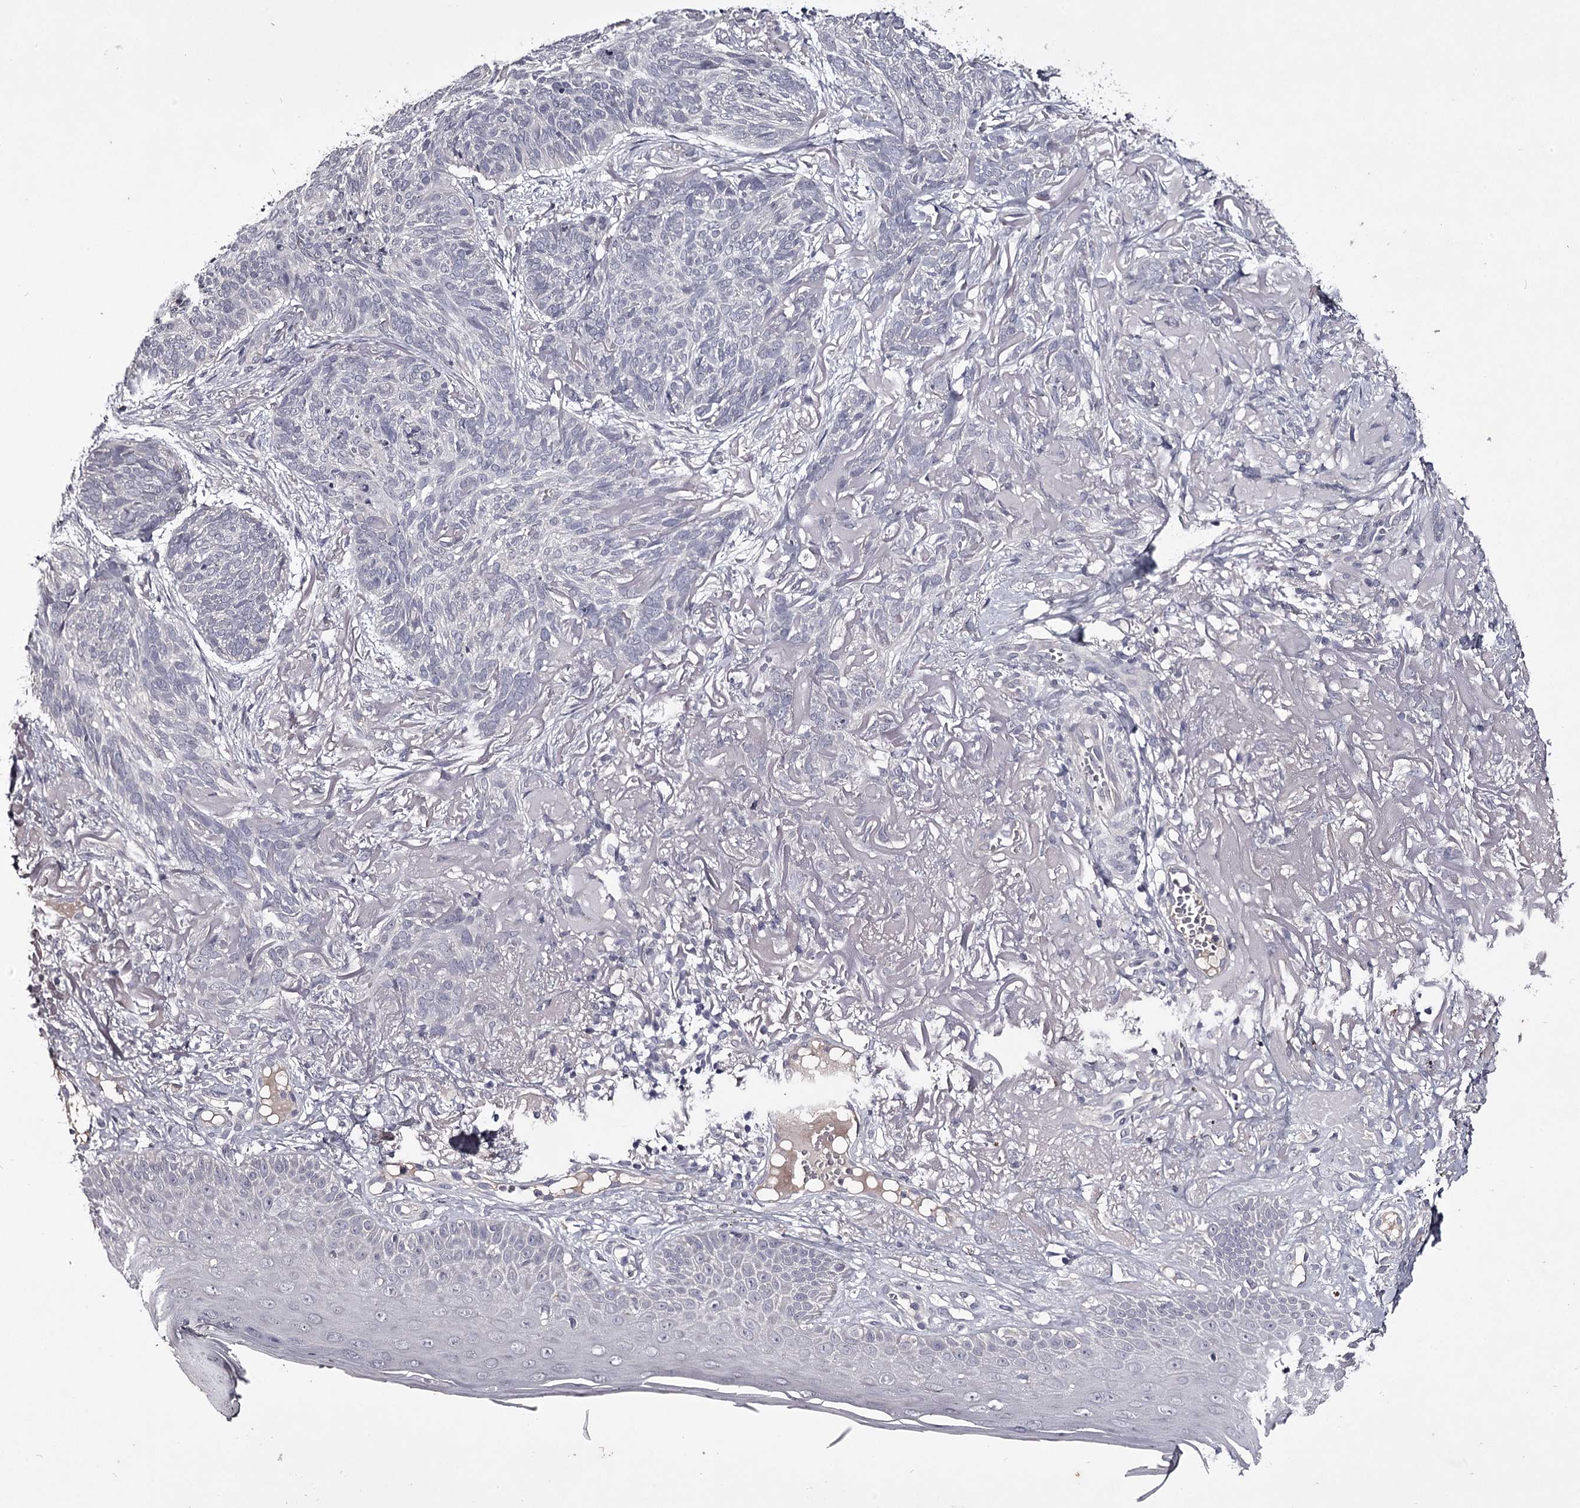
{"staining": {"intensity": "negative", "quantity": "none", "location": "none"}, "tissue": "skin cancer", "cell_type": "Tumor cells", "image_type": "cancer", "snomed": [{"axis": "morphology", "description": "Normal tissue, NOS"}, {"axis": "morphology", "description": "Basal cell carcinoma"}, {"axis": "topography", "description": "Skin"}], "caption": "High power microscopy histopathology image of an immunohistochemistry (IHC) image of skin cancer (basal cell carcinoma), revealing no significant positivity in tumor cells.", "gene": "PRM2", "patient": {"sex": "male", "age": 66}}